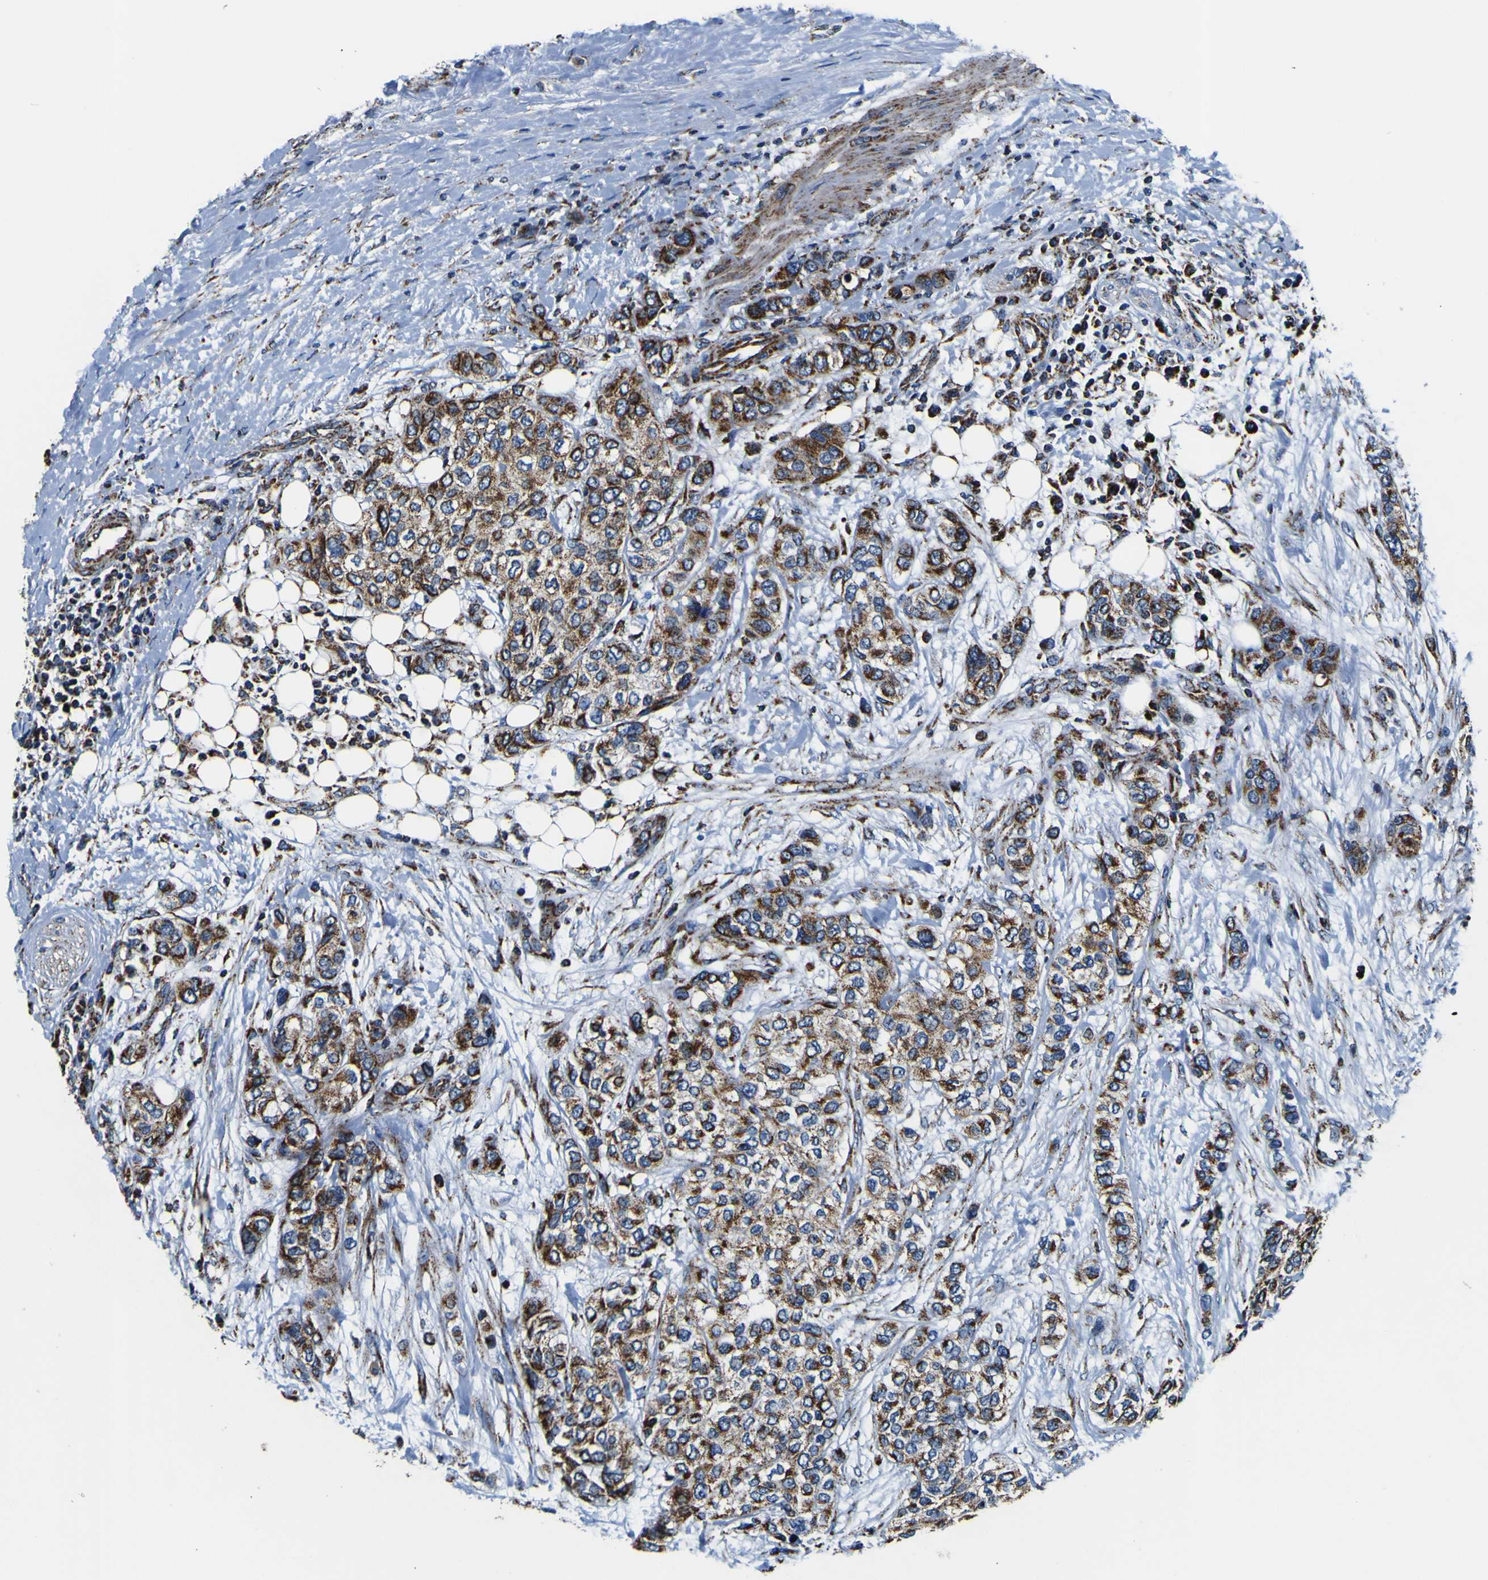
{"staining": {"intensity": "moderate", "quantity": ">75%", "location": "cytoplasmic/membranous"}, "tissue": "urothelial cancer", "cell_type": "Tumor cells", "image_type": "cancer", "snomed": [{"axis": "morphology", "description": "Urothelial carcinoma, High grade"}, {"axis": "topography", "description": "Urinary bladder"}], "caption": "Tumor cells display medium levels of moderate cytoplasmic/membranous staining in approximately >75% of cells in human urothelial carcinoma (high-grade).", "gene": "PTRH2", "patient": {"sex": "female", "age": 56}}